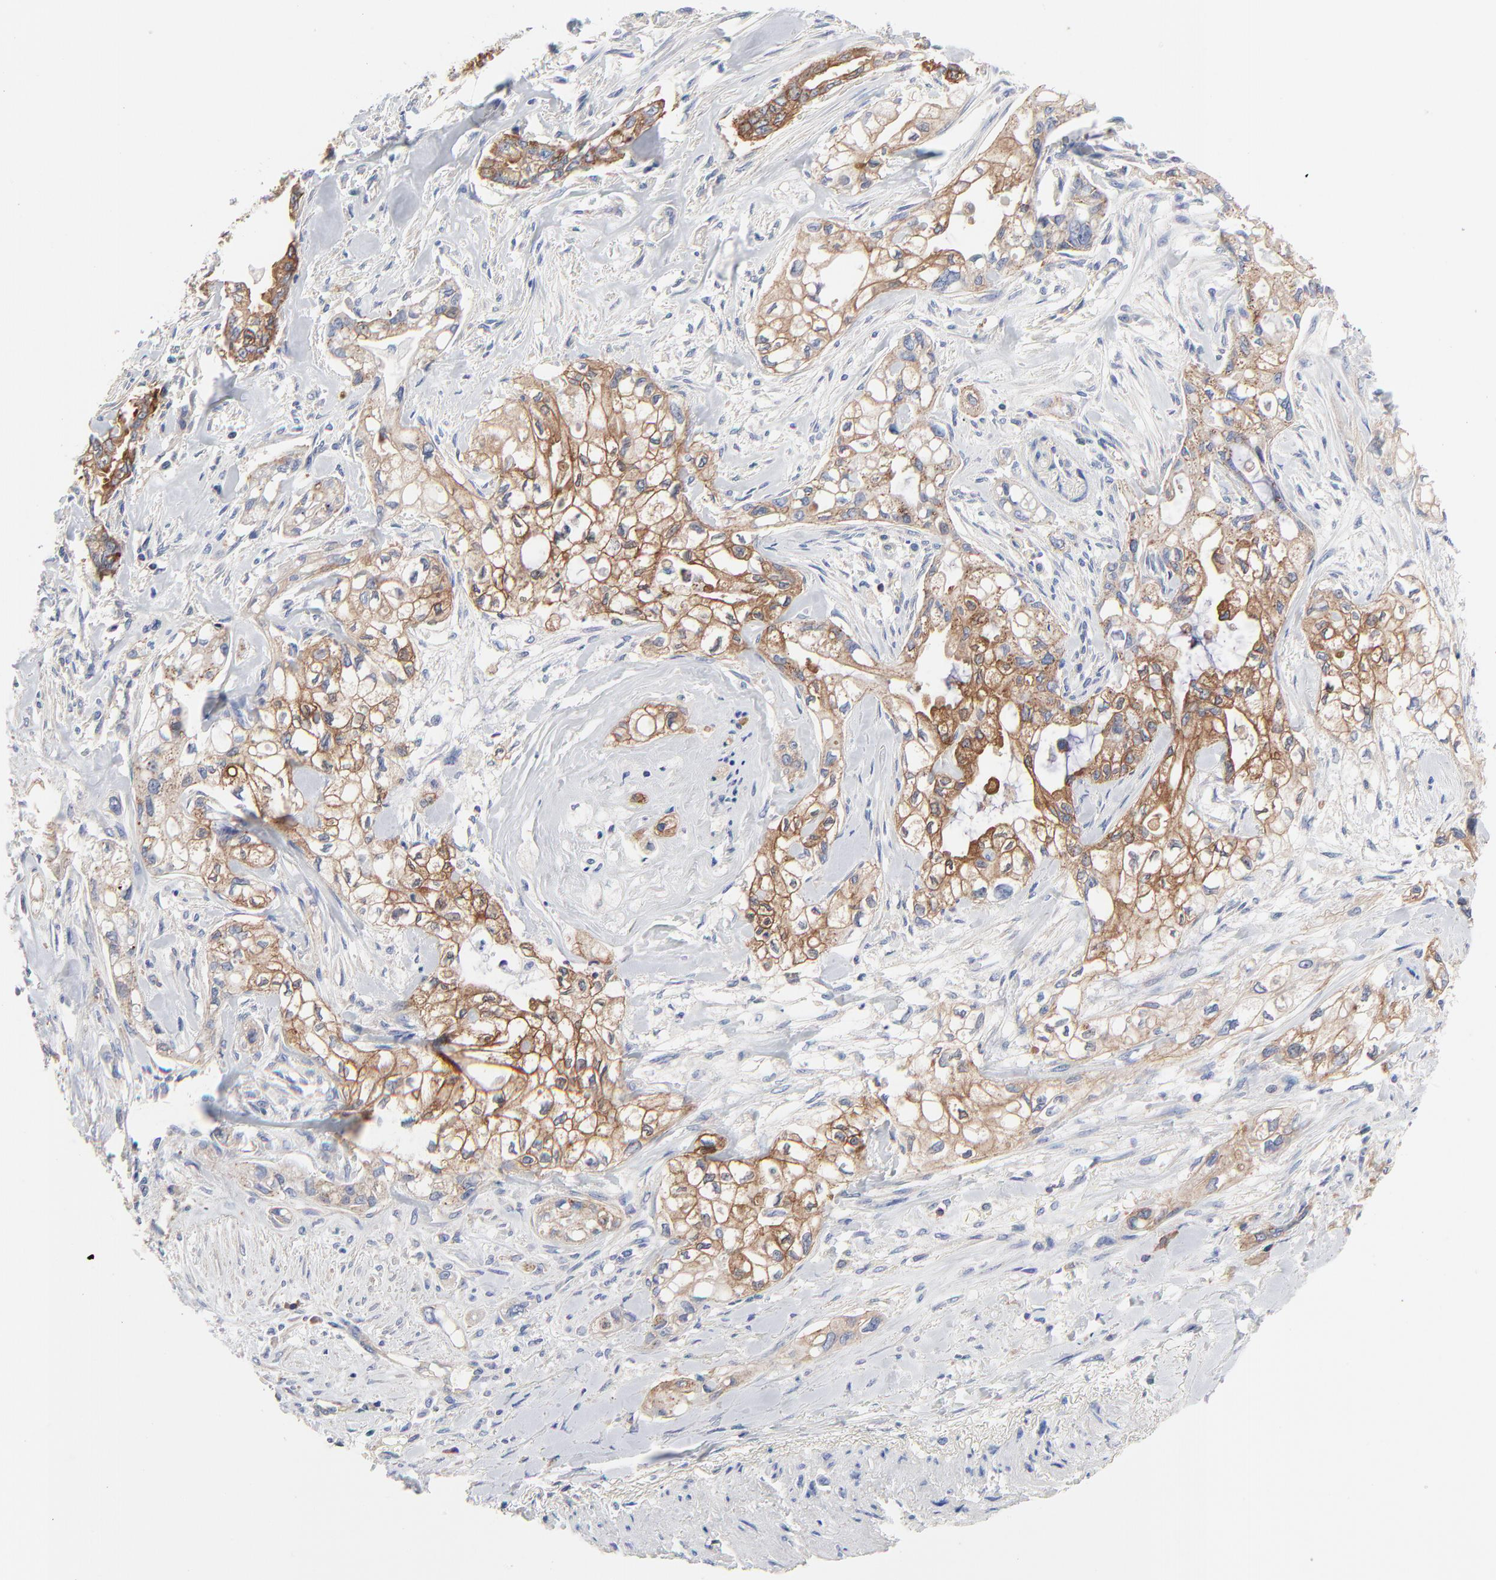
{"staining": {"intensity": "moderate", "quantity": ">75%", "location": "cytoplasmic/membranous"}, "tissue": "pancreatic cancer", "cell_type": "Tumor cells", "image_type": "cancer", "snomed": [{"axis": "morphology", "description": "Normal tissue, NOS"}, {"axis": "topography", "description": "Pancreas"}], "caption": "Pancreatic cancer stained with IHC reveals moderate cytoplasmic/membranous expression in about >75% of tumor cells.", "gene": "CD2AP", "patient": {"sex": "male", "age": 42}}